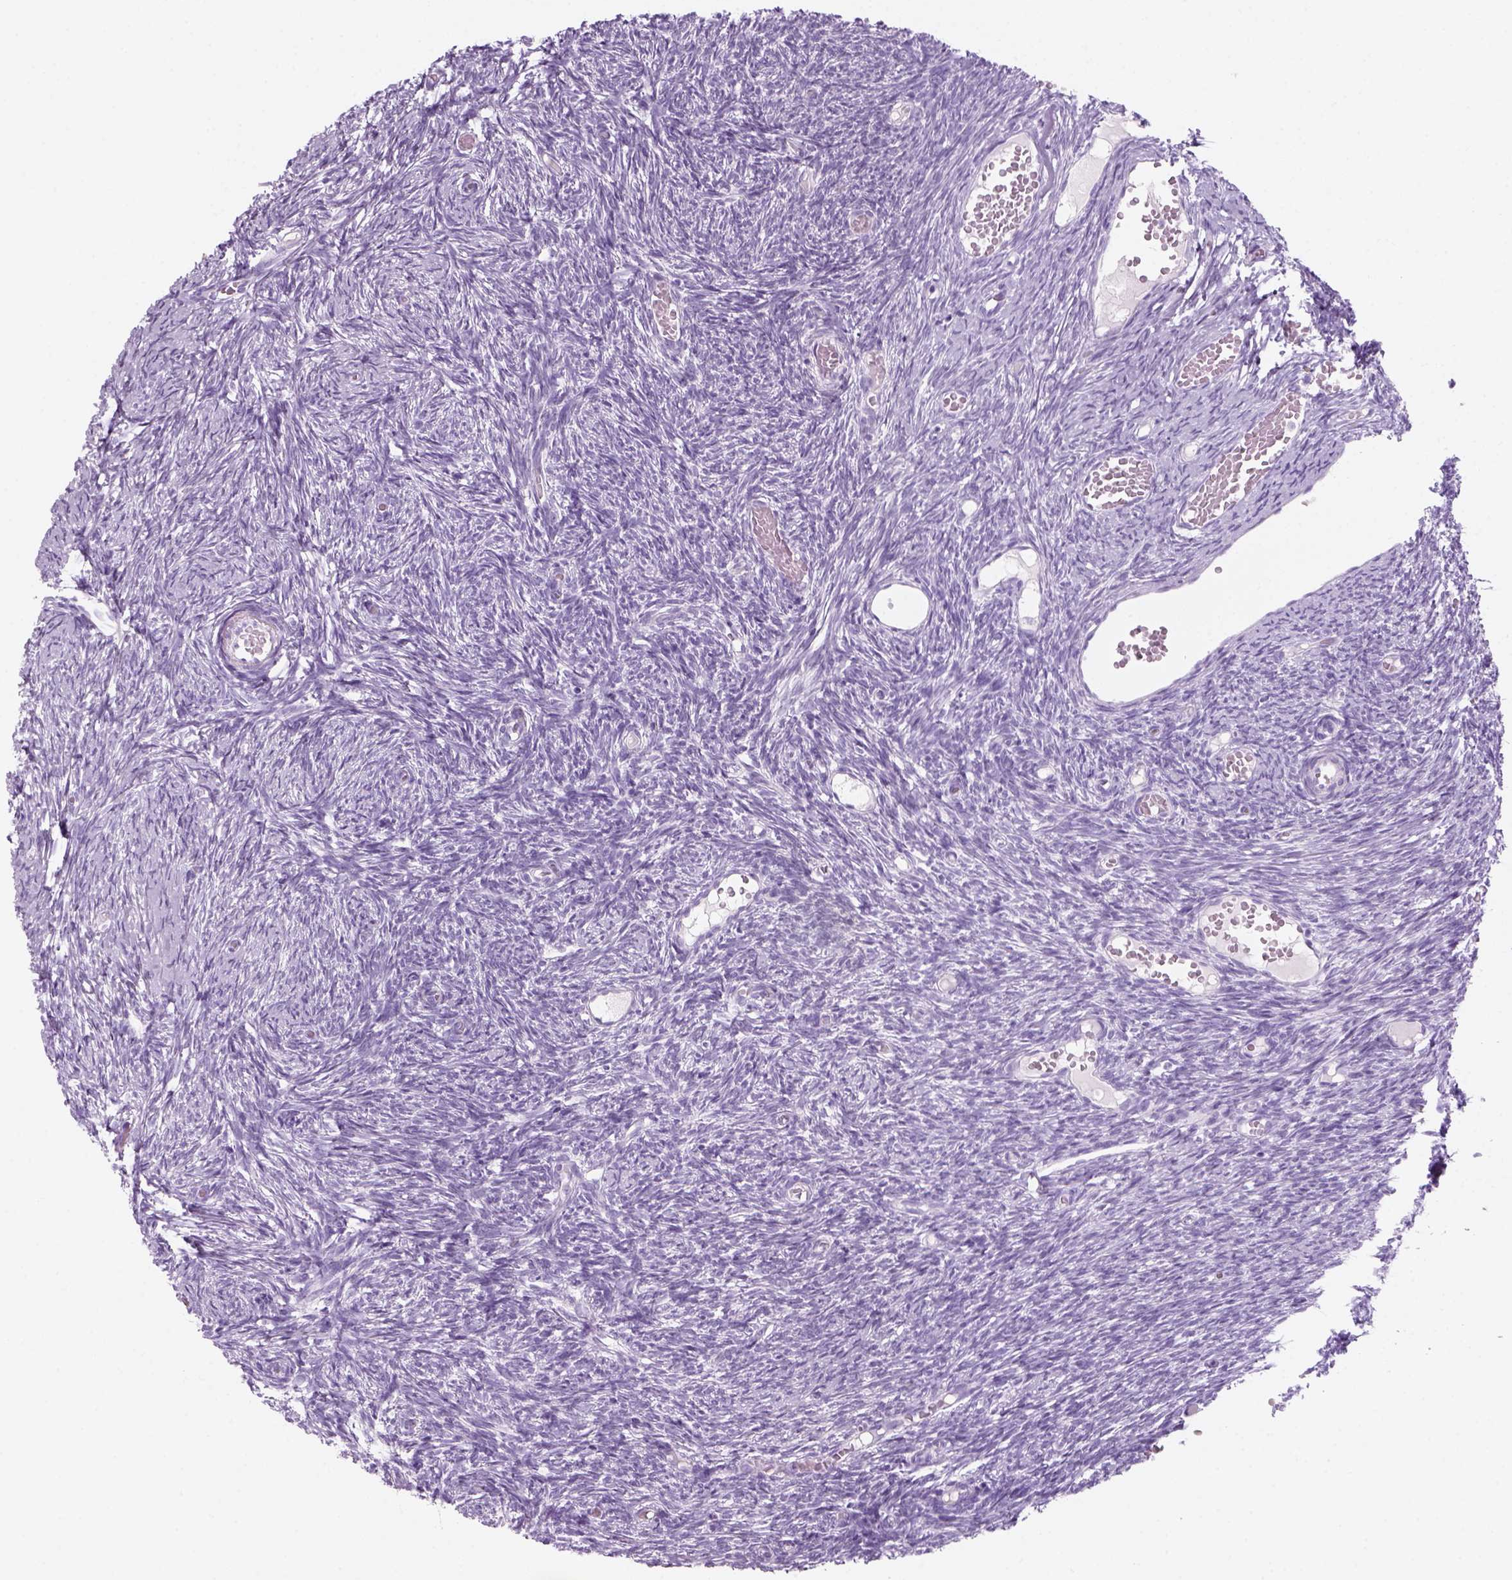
{"staining": {"intensity": "negative", "quantity": "none", "location": "none"}, "tissue": "ovary", "cell_type": "Ovarian stroma cells", "image_type": "normal", "snomed": [{"axis": "morphology", "description": "Normal tissue, NOS"}, {"axis": "topography", "description": "Ovary"}], "caption": "An image of human ovary is negative for staining in ovarian stroma cells. The staining is performed using DAB (3,3'-diaminobenzidine) brown chromogen with nuclei counter-stained in using hematoxylin.", "gene": "KRTAP11", "patient": {"sex": "female", "age": 39}}